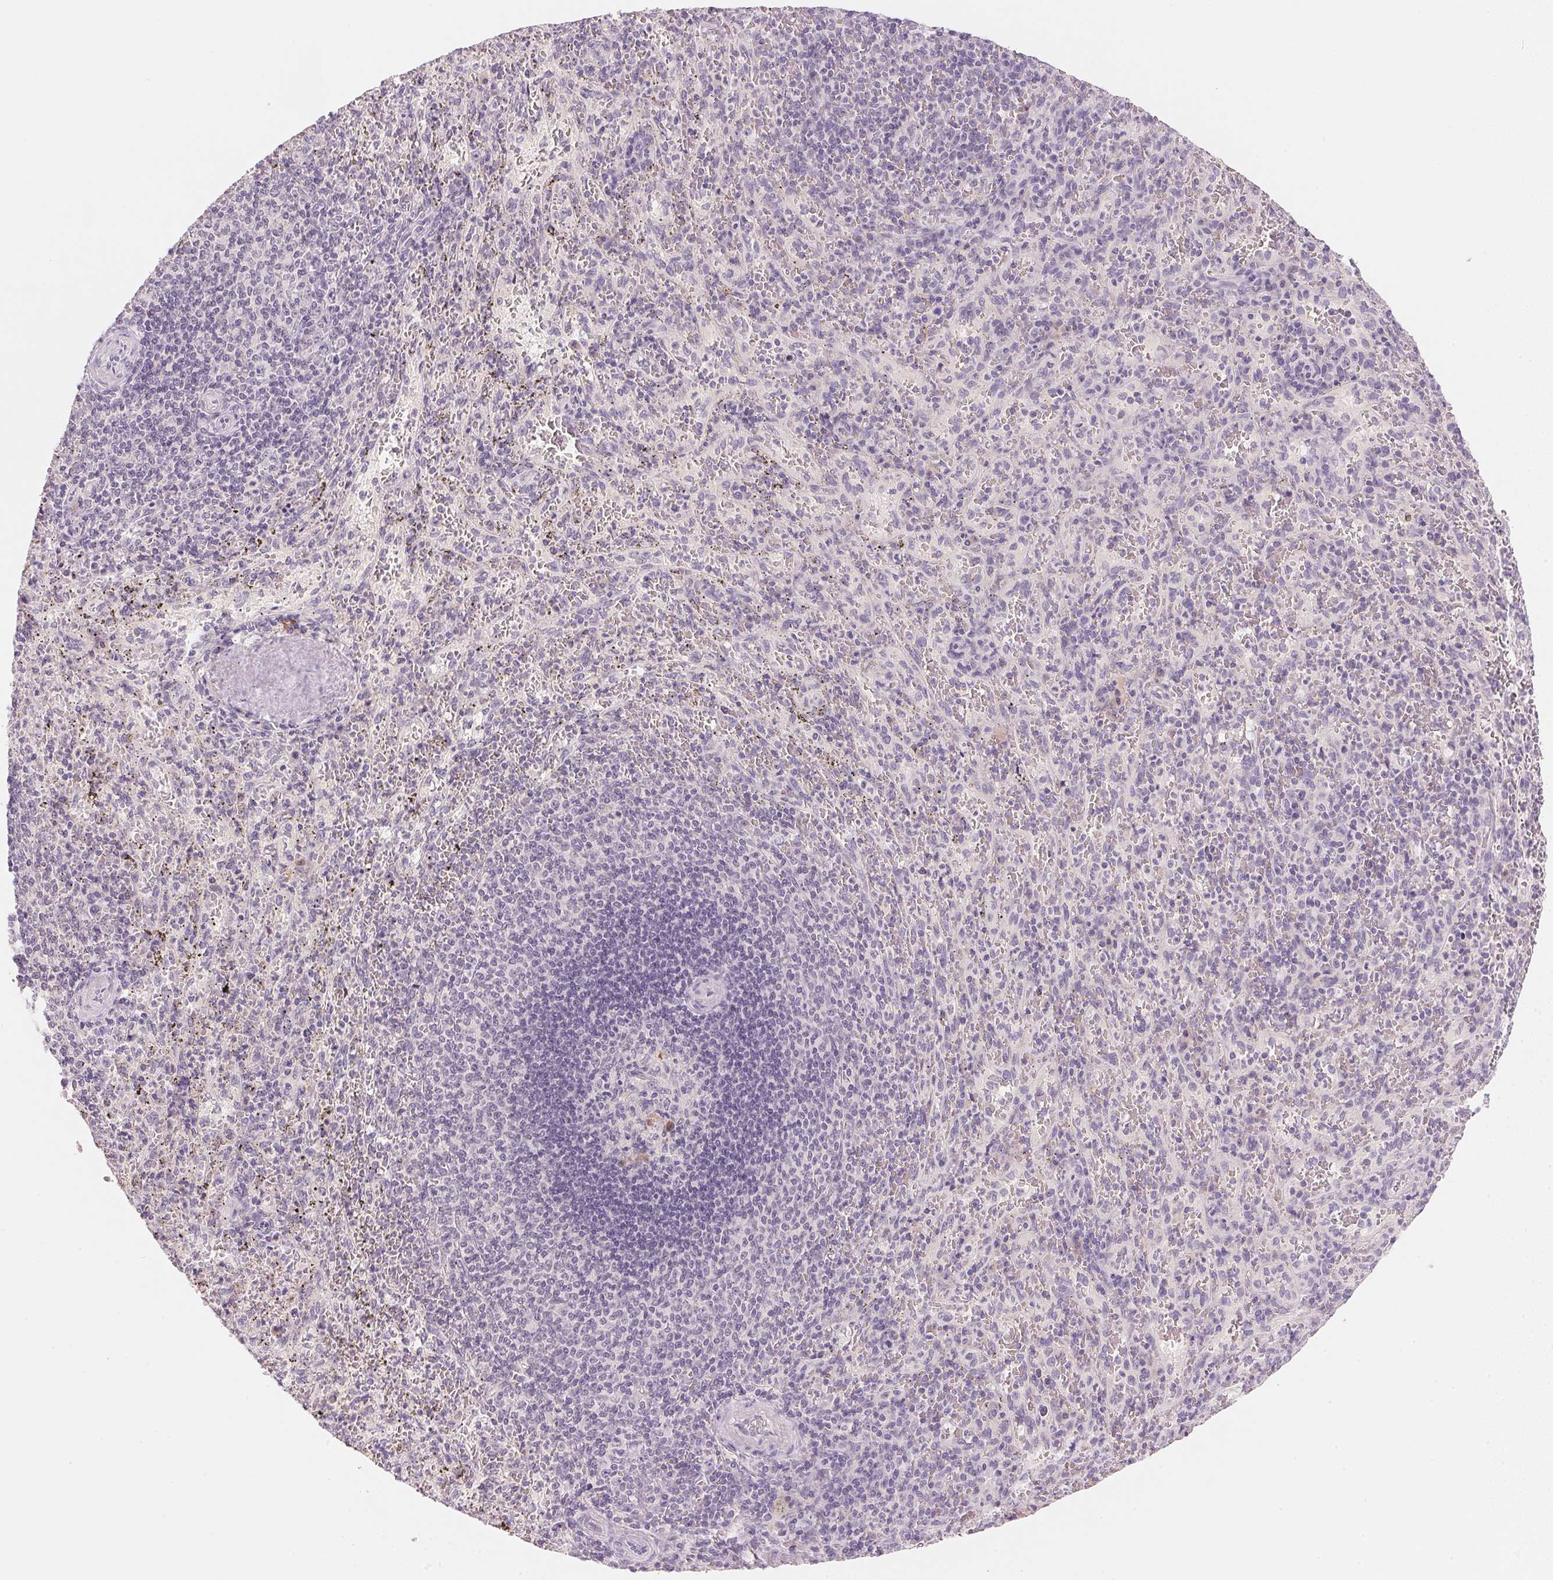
{"staining": {"intensity": "negative", "quantity": "none", "location": "none"}, "tissue": "spleen", "cell_type": "Cells in red pulp", "image_type": "normal", "snomed": [{"axis": "morphology", "description": "Normal tissue, NOS"}, {"axis": "topography", "description": "Spleen"}], "caption": "Immunohistochemical staining of unremarkable spleen reveals no significant expression in cells in red pulp. (Immunohistochemistry, brightfield microscopy, high magnification).", "gene": "MCOLN3", "patient": {"sex": "male", "age": 57}}